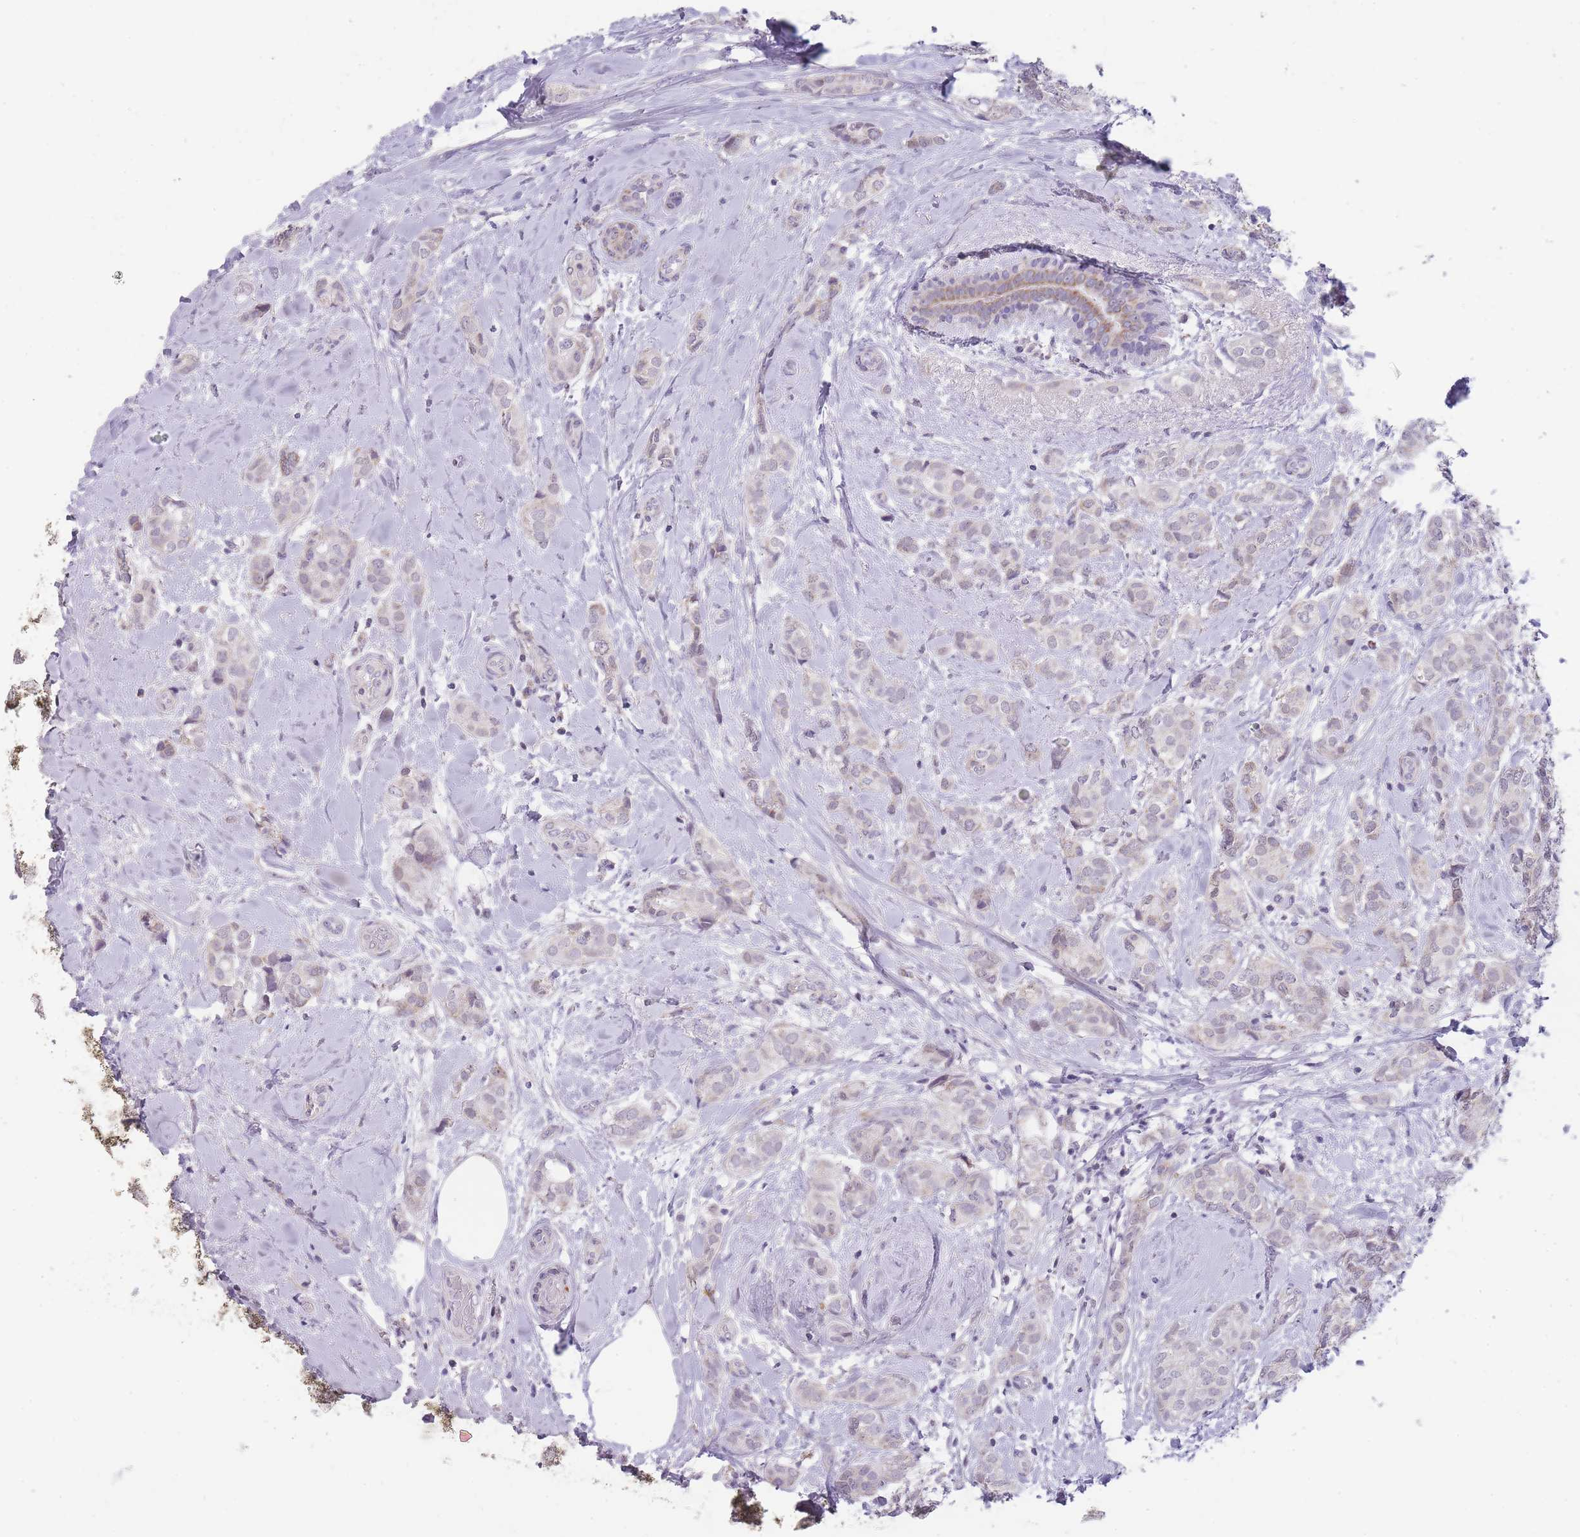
{"staining": {"intensity": "negative", "quantity": "none", "location": "none"}, "tissue": "breast cancer", "cell_type": "Tumor cells", "image_type": "cancer", "snomed": [{"axis": "morphology", "description": "Duct carcinoma"}, {"axis": "topography", "description": "Breast"}], "caption": "An immunohistochemistry micrograph of invasive ductal carcinoma (breast) is shown. There is no staining in tumor cells of invasive ductal carcinoma (breast). (DAB IHC with hematoxylin counter stain).", "gene": "ZBTB24", "patient": {"sex": "female", "age": 73}}